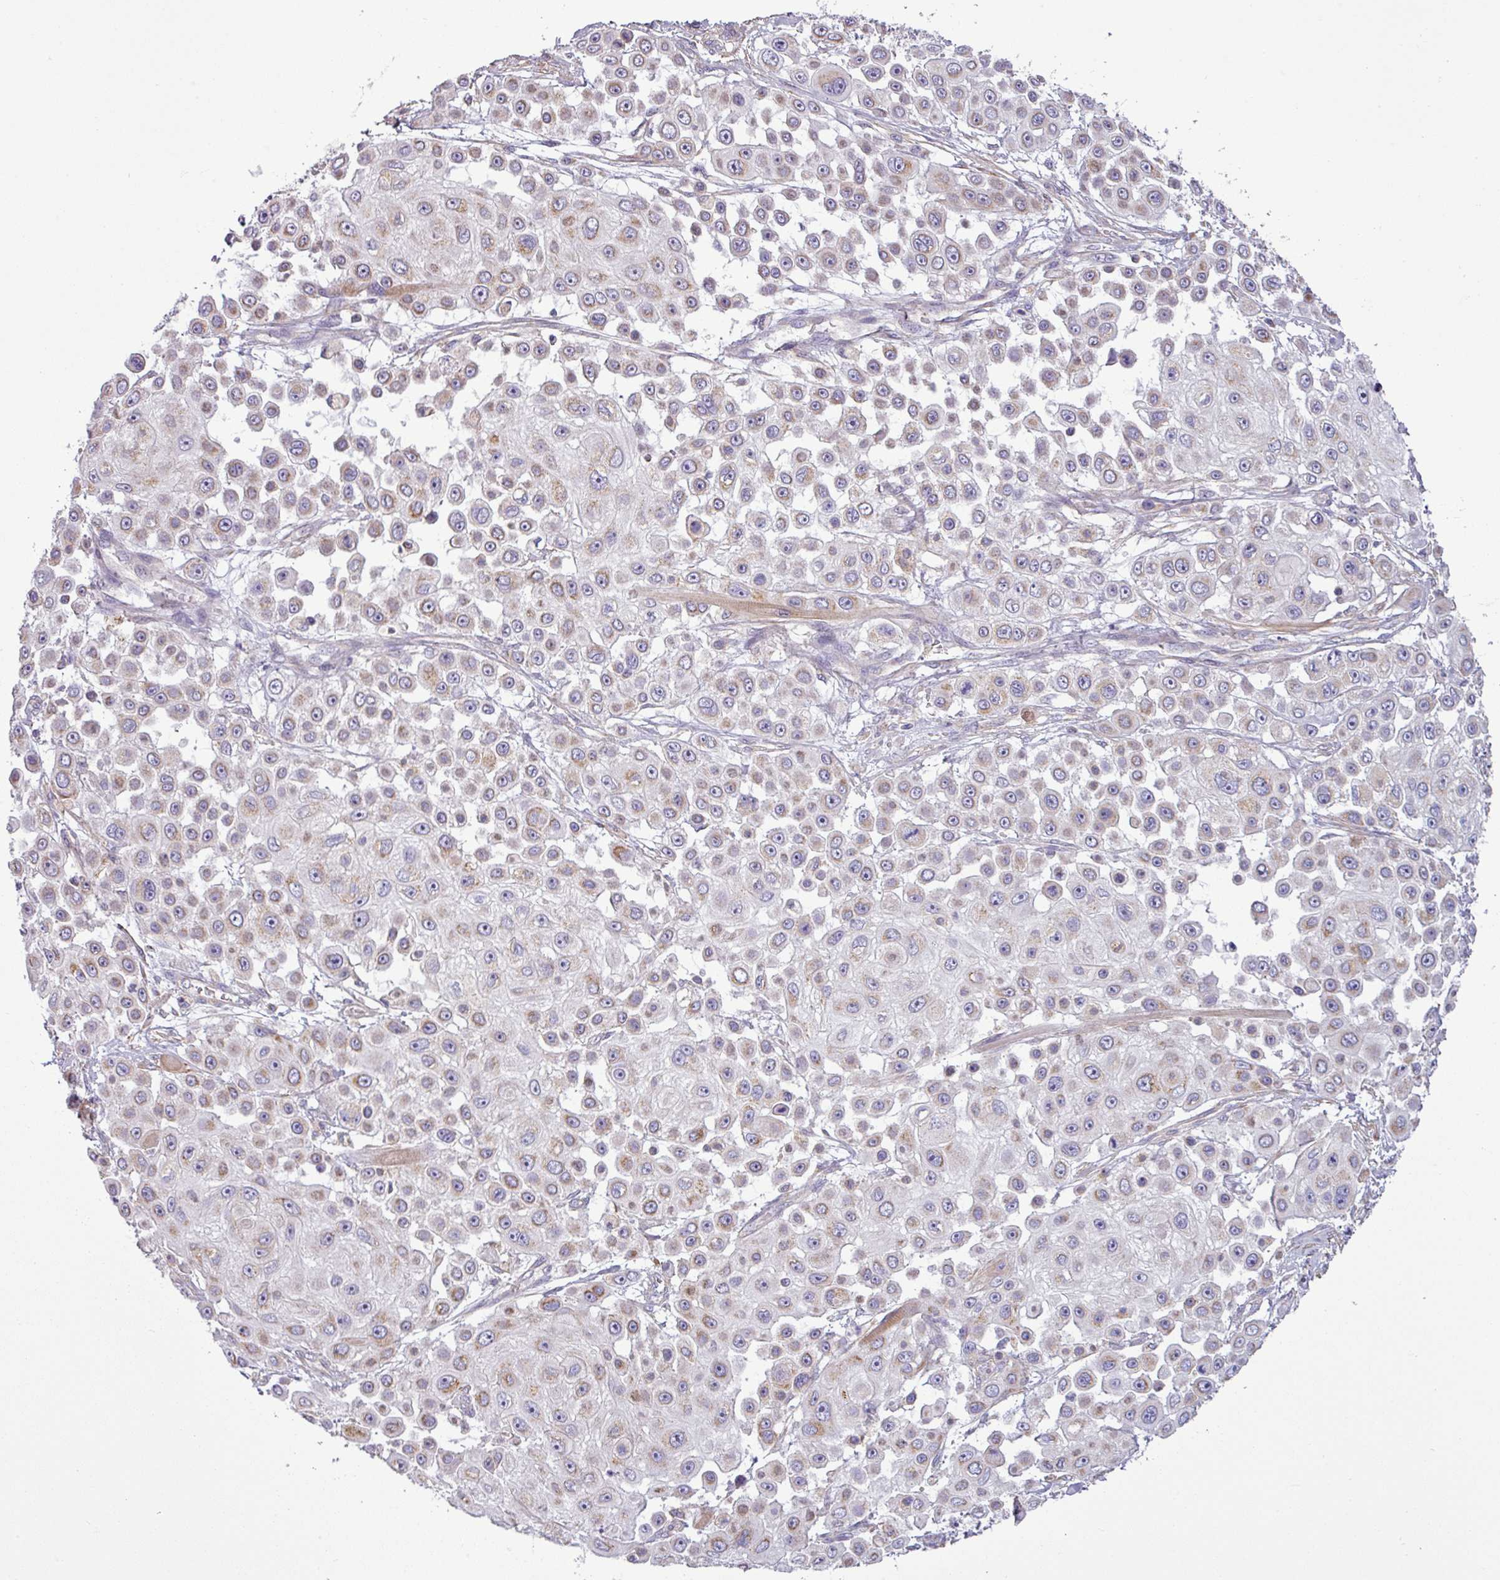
{"staining": {"intensity": "weak", "quantity": "25%-75%", "location": "cytoplasmic/membranous"}, "tissue": "skin cancer", "cell_type": "Tumor cells", "image_type": "cancer", "snomed": [{"axis": "morphology", "description": "Squamous cell carcinoma, NOS"}, {"axis": "topography", "description": "Skin"}], "caption": "Human squamous cell carcinoma (skin) stained with a brown dye shows weak cytoplasmic/membranous positive positivity in about 25%-75% of tumor cells.", "gene": "BTN2A2", "patient": {"sex": "male", "age": 67}}